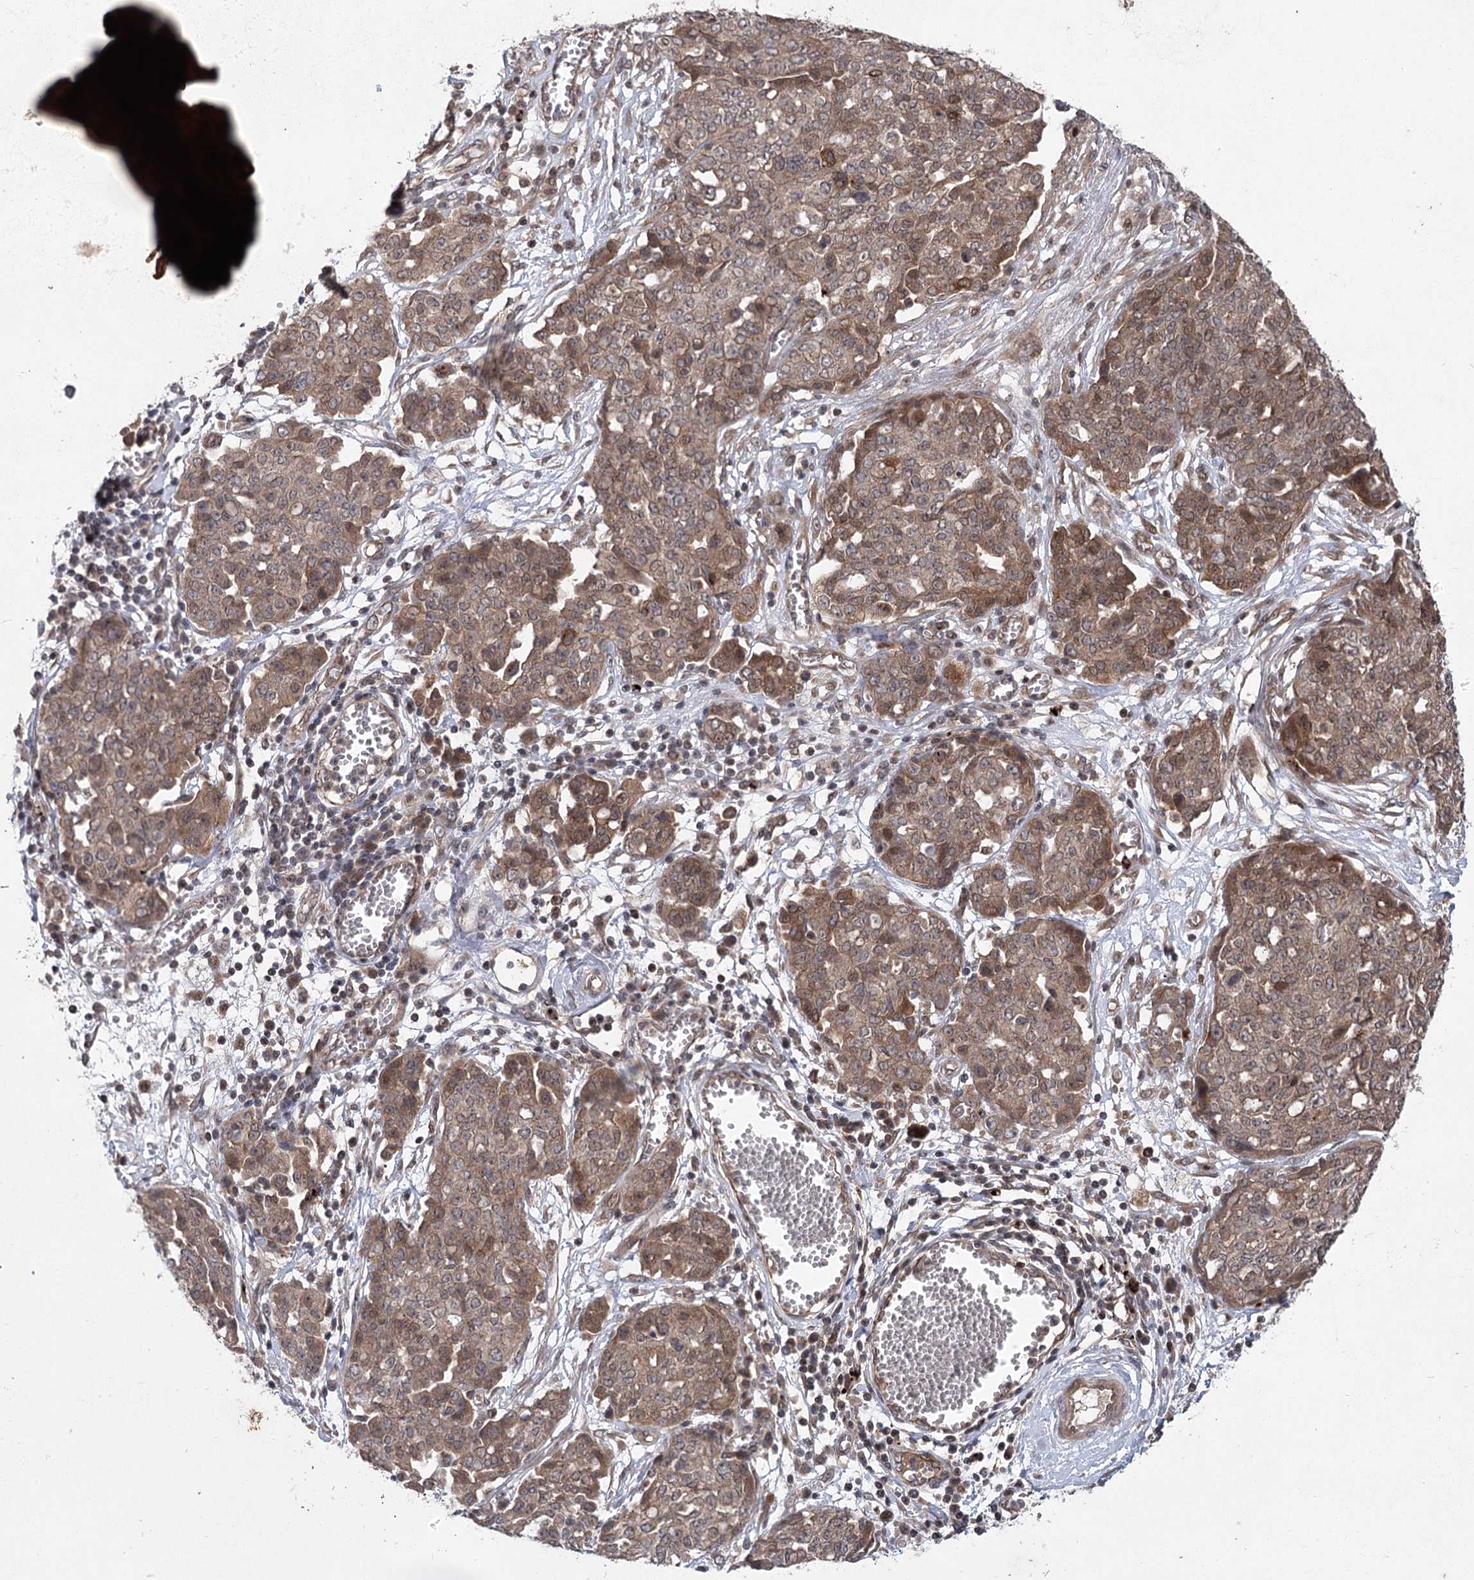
{"staining": {"intensity": "moderate", "quantity": ">75%", "location": "cytoplasmic/membranous"}, "tissue": "ovarian cancer", "cell_type": "Tumor cells", "image_type": "cancer", "snomed": [{"axis": "morphology", "description": "Cystadenocarcinoma, serous, NOS"}, {"axis": "topography", "description": "Soft tissue"}, {"axis": "topography", "description": "Ovary"}], "caption": "Protein analysis of ovarian cancer (serous cystadenocarcinoma) tissue exhibits moderate cytoplasmic/membranous staining in about >75% of tumor cells. Ihc stains the protein in brown and the nuclei are stained blue.", "gene": "METTL24", "patient": {"sex": "female", "age": 57}}